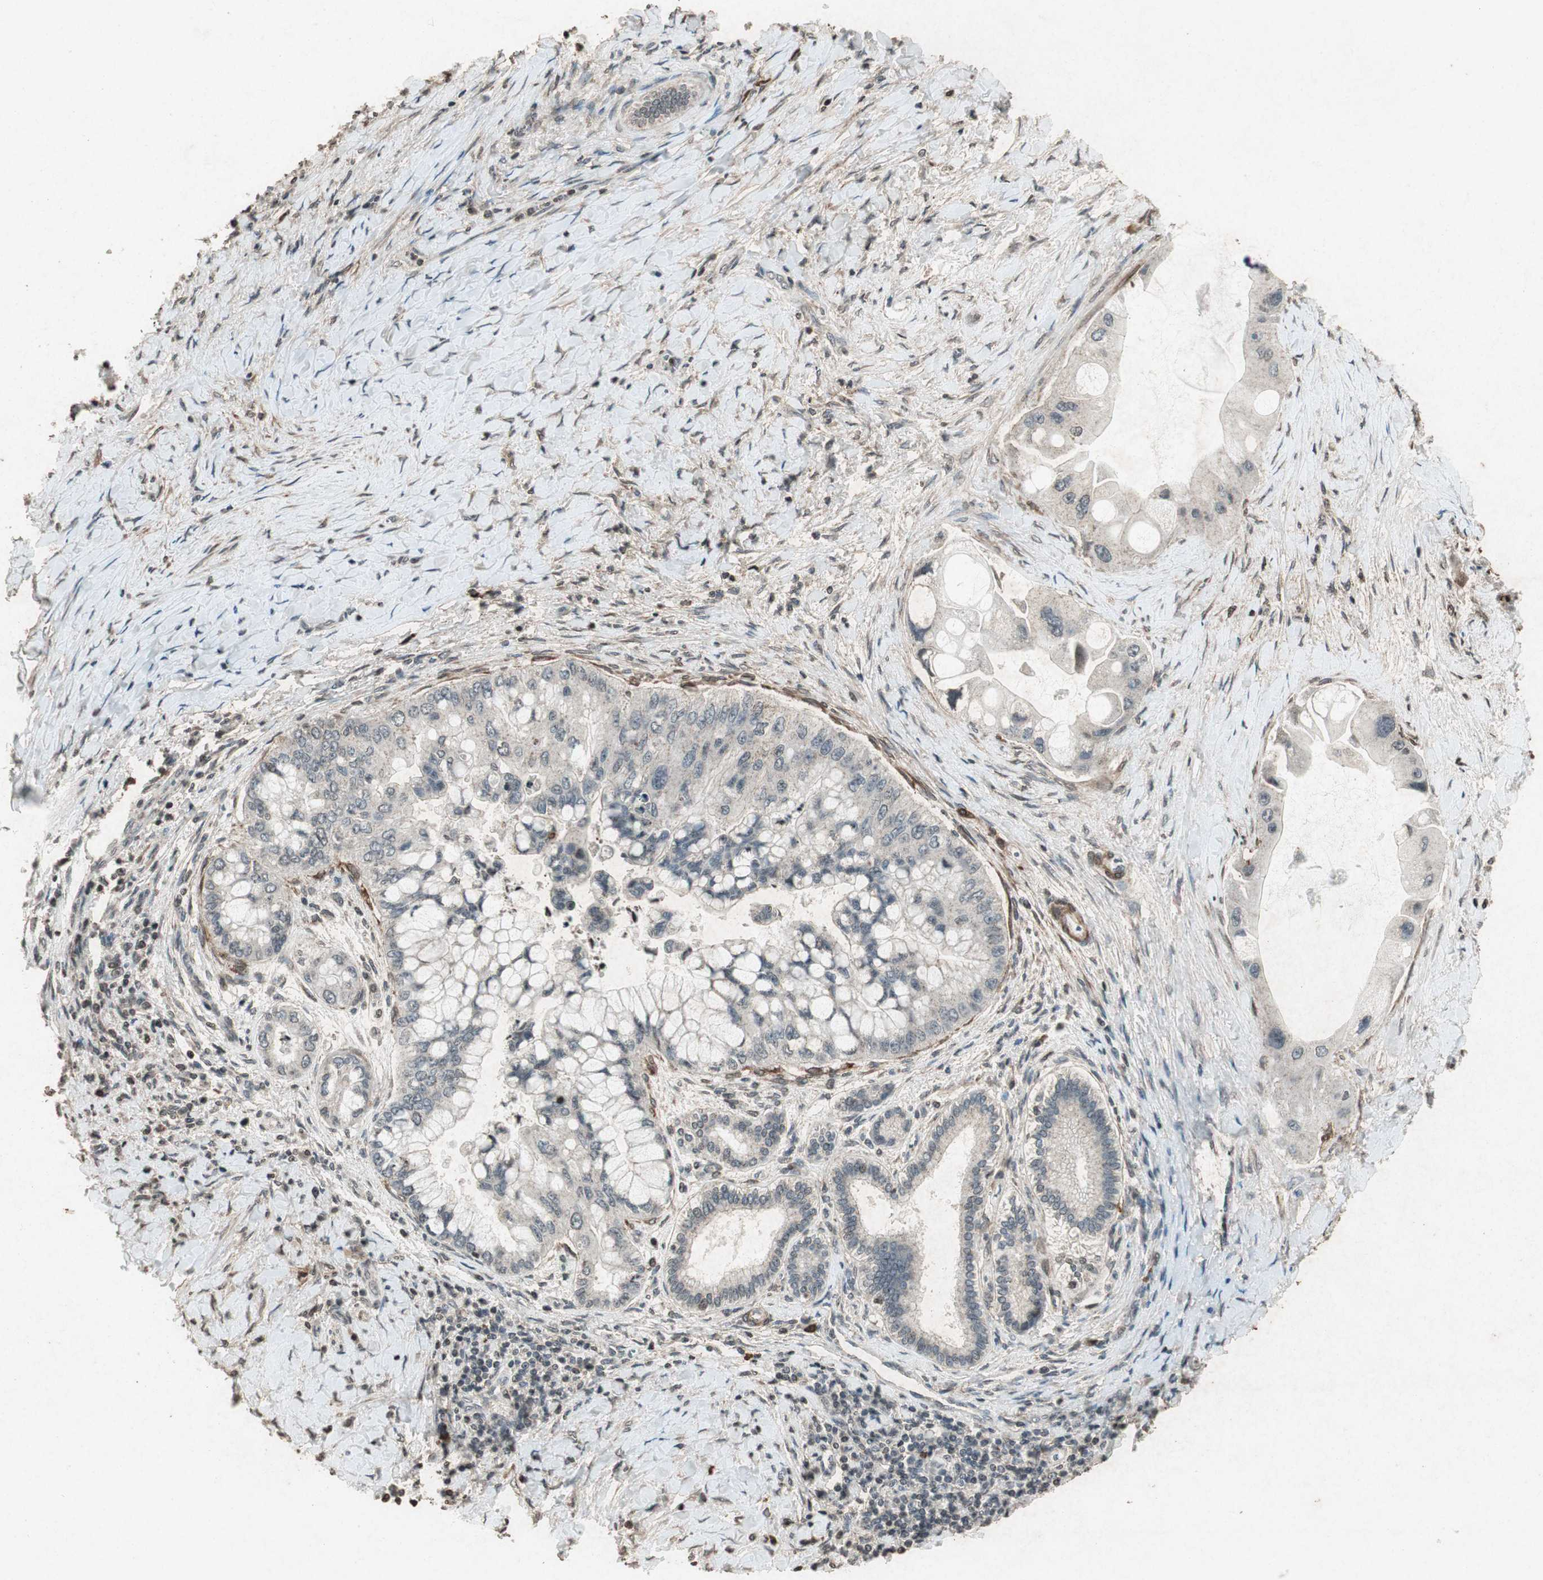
{"staining": {"intensity": "negative", "quantity": "none", "location": "none"}, "tissue": "liver cancer", "cell_type": "Tumor cells", "image_type": "cancer", "snomed": [{"axis": "morphology", "description": "Normal tissue, NOS"}, {"axis": "morphology", "description": "Cholangiocarcinoma"}, {"axis": "topography", "description": "Liver"}, {"axis": "topography", "description": "Peripheral nerve tissue"}], "caption": "High power microscopy image of an immunohistochemistry (IHC) photomicrograph of liver cancer (cholangiocarcinoma), revealing no significant positivity in tumor cells. (Immunohistochemistry, brightfield microscopy, high magnification).", "gene": "PRKG1", "patient": {"sex": "male", "age": 50}}